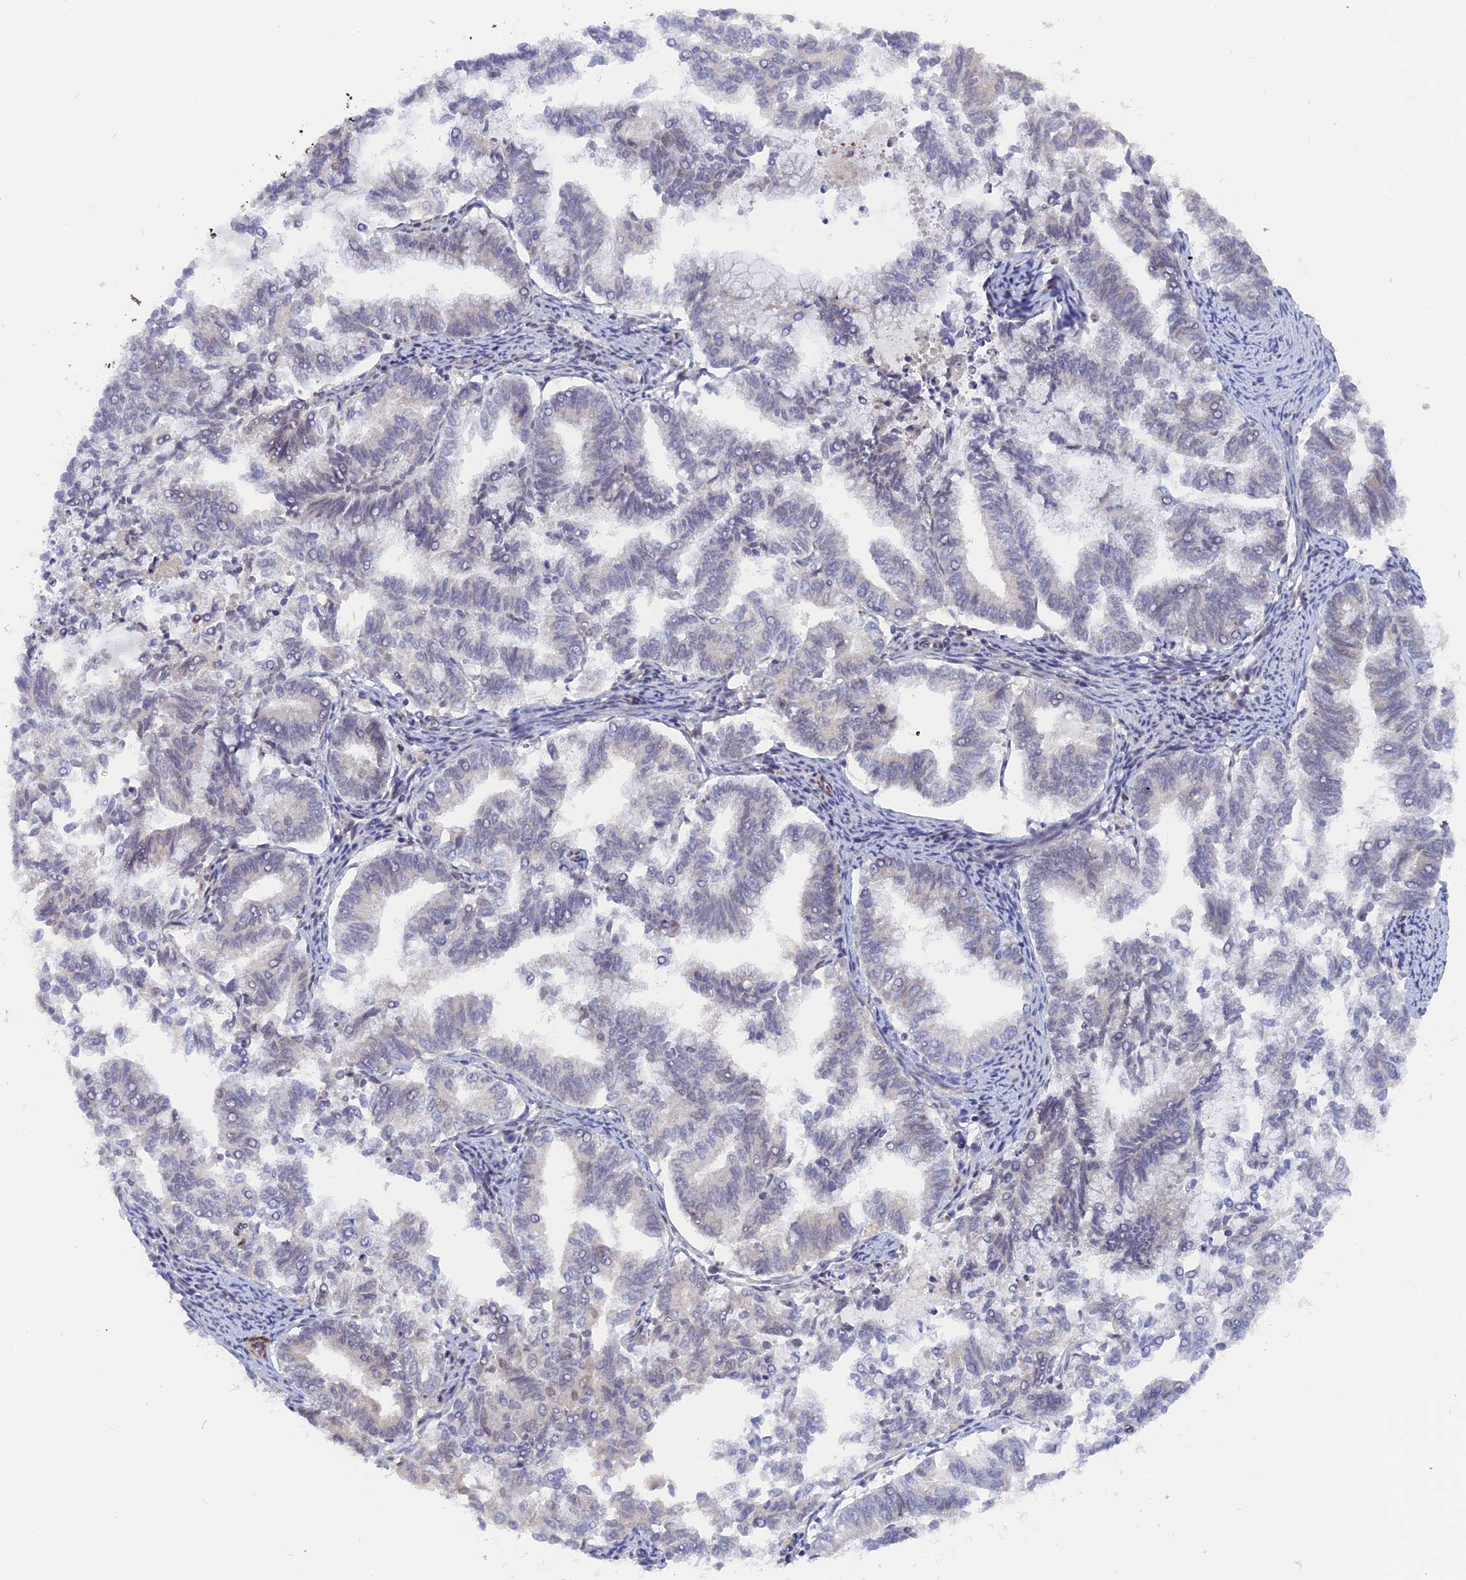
{"staining": {"intensity": "negative", "quantity": "none", "location": "none"}, "tissue": "endometrial cancer", "cell_type": "Tumor cells", "image_type": "cancer", "snomed": [{"axis": "morphology", "description": "Adenocarcinoma, NOS"}, {"axis": "topography", "description": "Endometrium"}], "caption": "Tumor cells are negative for brown protein staining in endometrial adenocarcinoma.", "gene": "CCDC85A", "patient": {"sex": "female", "age": 79}}